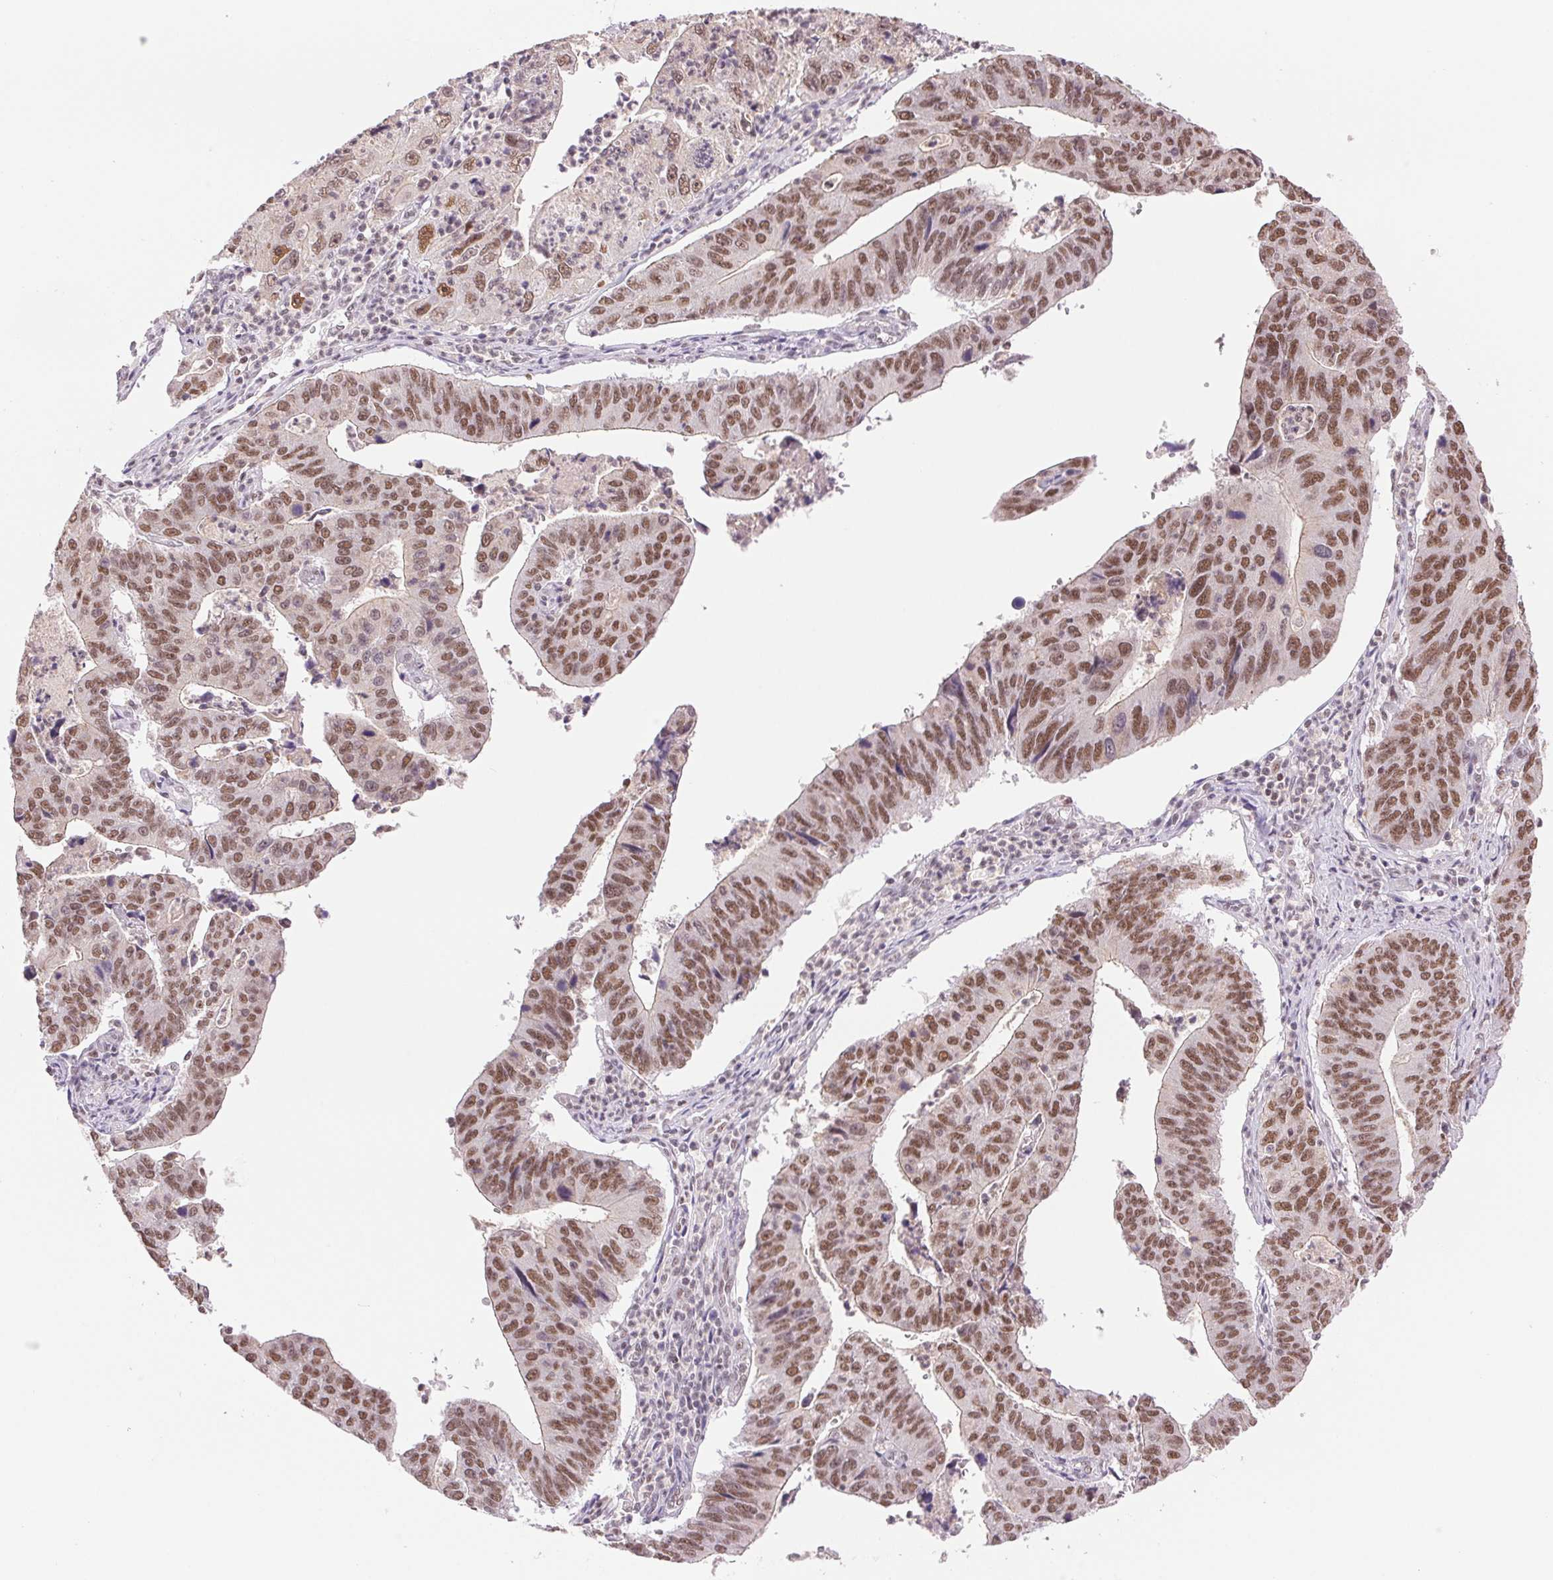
{"staining": {"intensity": "moderate", "quantity": ">75%", "location": "nuclear"}, "tissue": "stomach cancer", "cell_type": "Tumor cells", "image_type": "cancer", "snomed": [{"axis": "morphology", "description": "Adenocarcinoma, NOS"}, {"axis": "topography", "description": "Stomach"}], "caption": "About >75% of tumor cells in human stomach cancer (adenocarcinoma) reveal moderate nuclear protein staining as visualized by brown immunohistochemical staining.", "gene": "RPRD1B", "patient": {"sex": "male", "age": 59}}